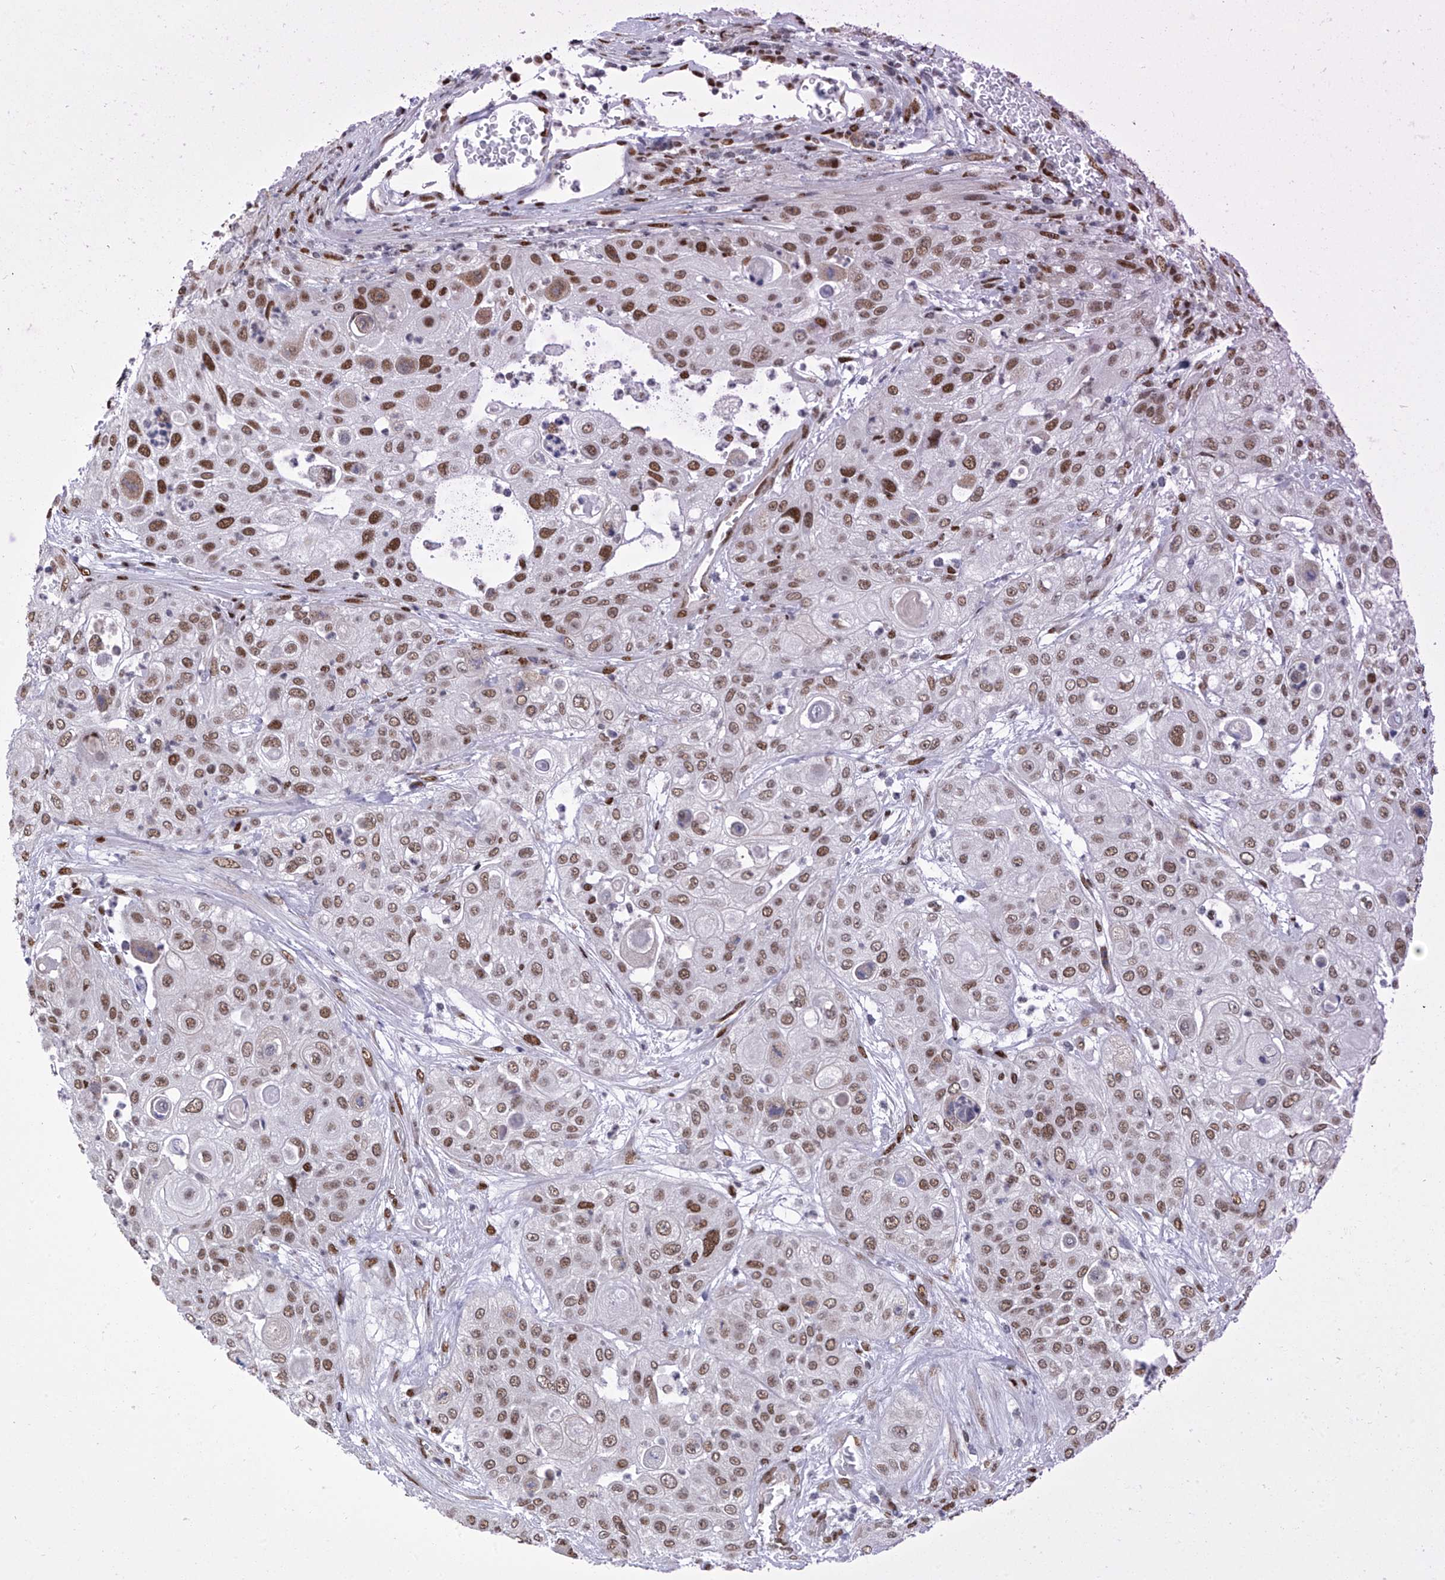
{"staining": {"intensity": "moderate", "quantity": ">75%", "location": "nuclear"}, "tissue": "urothelial cancer", "cell_type": "Tumor cells", "image_type": "cancer", "snomed": [{"axis": "morphology", "description": "Urothelial carcinoma, High grade"}, {"axis": "topography", "description": "Urinary bladder"}], "caption": "There is medium levels of moderate nuclear expression in tumor cells of urothelial cancer, as demonstrated by immunohistochemical staining (brown color).", "gene": "KHSRP", "patient": {"sex": "female", "age": 79}}